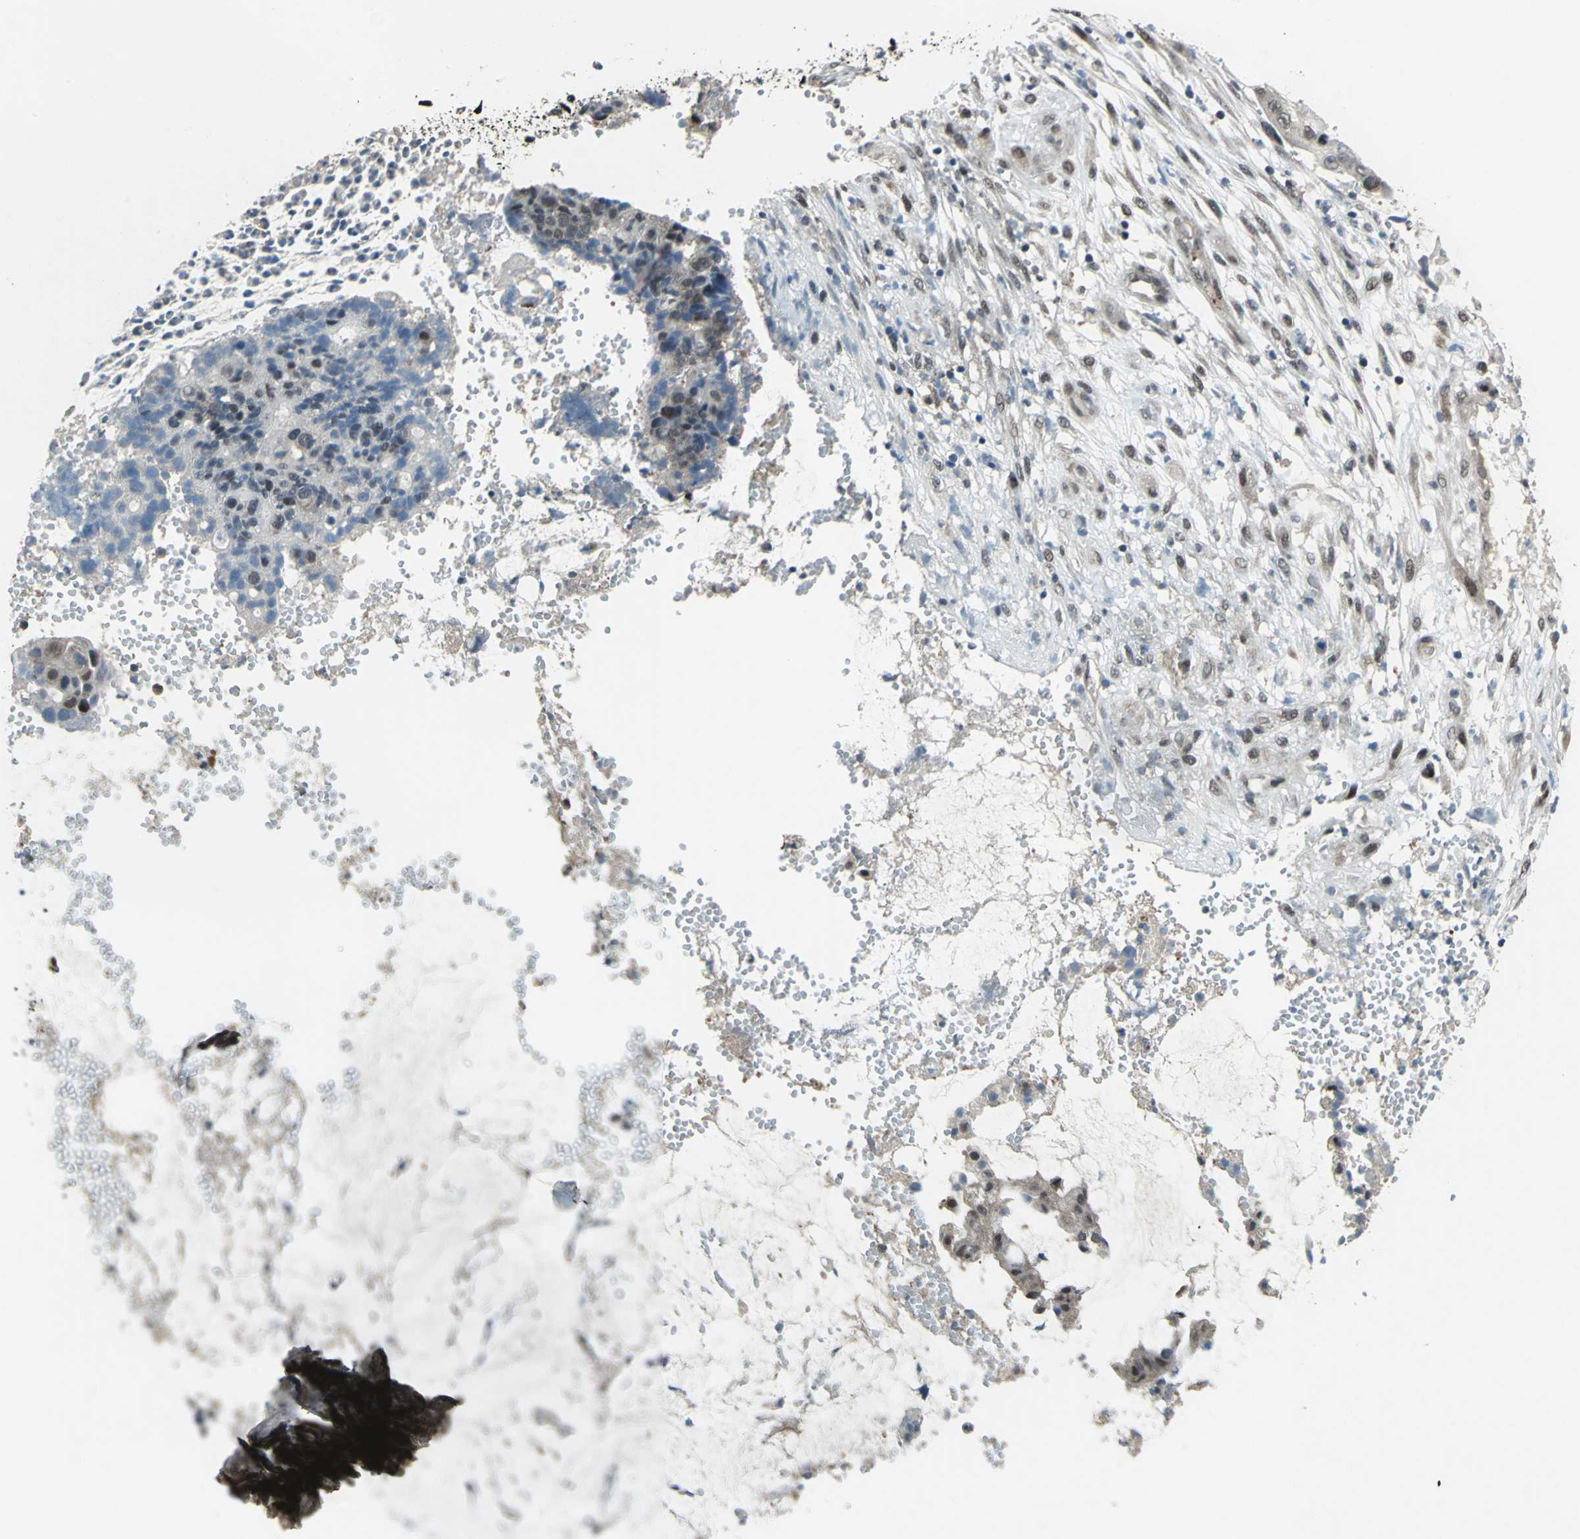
{"staining": {"intensity": "weak", "quantity": "<25%", "location": "cytoplasmic/membranous,nuclear"}, "tissue": "colorectal cancer", "cell_type": "Tumor cells", "image_type": "cancer", "snomed": [{"axis": "morphology", "description": "Adenocarcinoma, NOS"}, {"axis": "topography", "description": "Colon"}], "caption": "An image of adenocarcinoma (colorectal) stained for a protein reveals no brown staining in tumor cells.", "gene": "COPS5", "patient": {"sex": "female", "age": 57}}